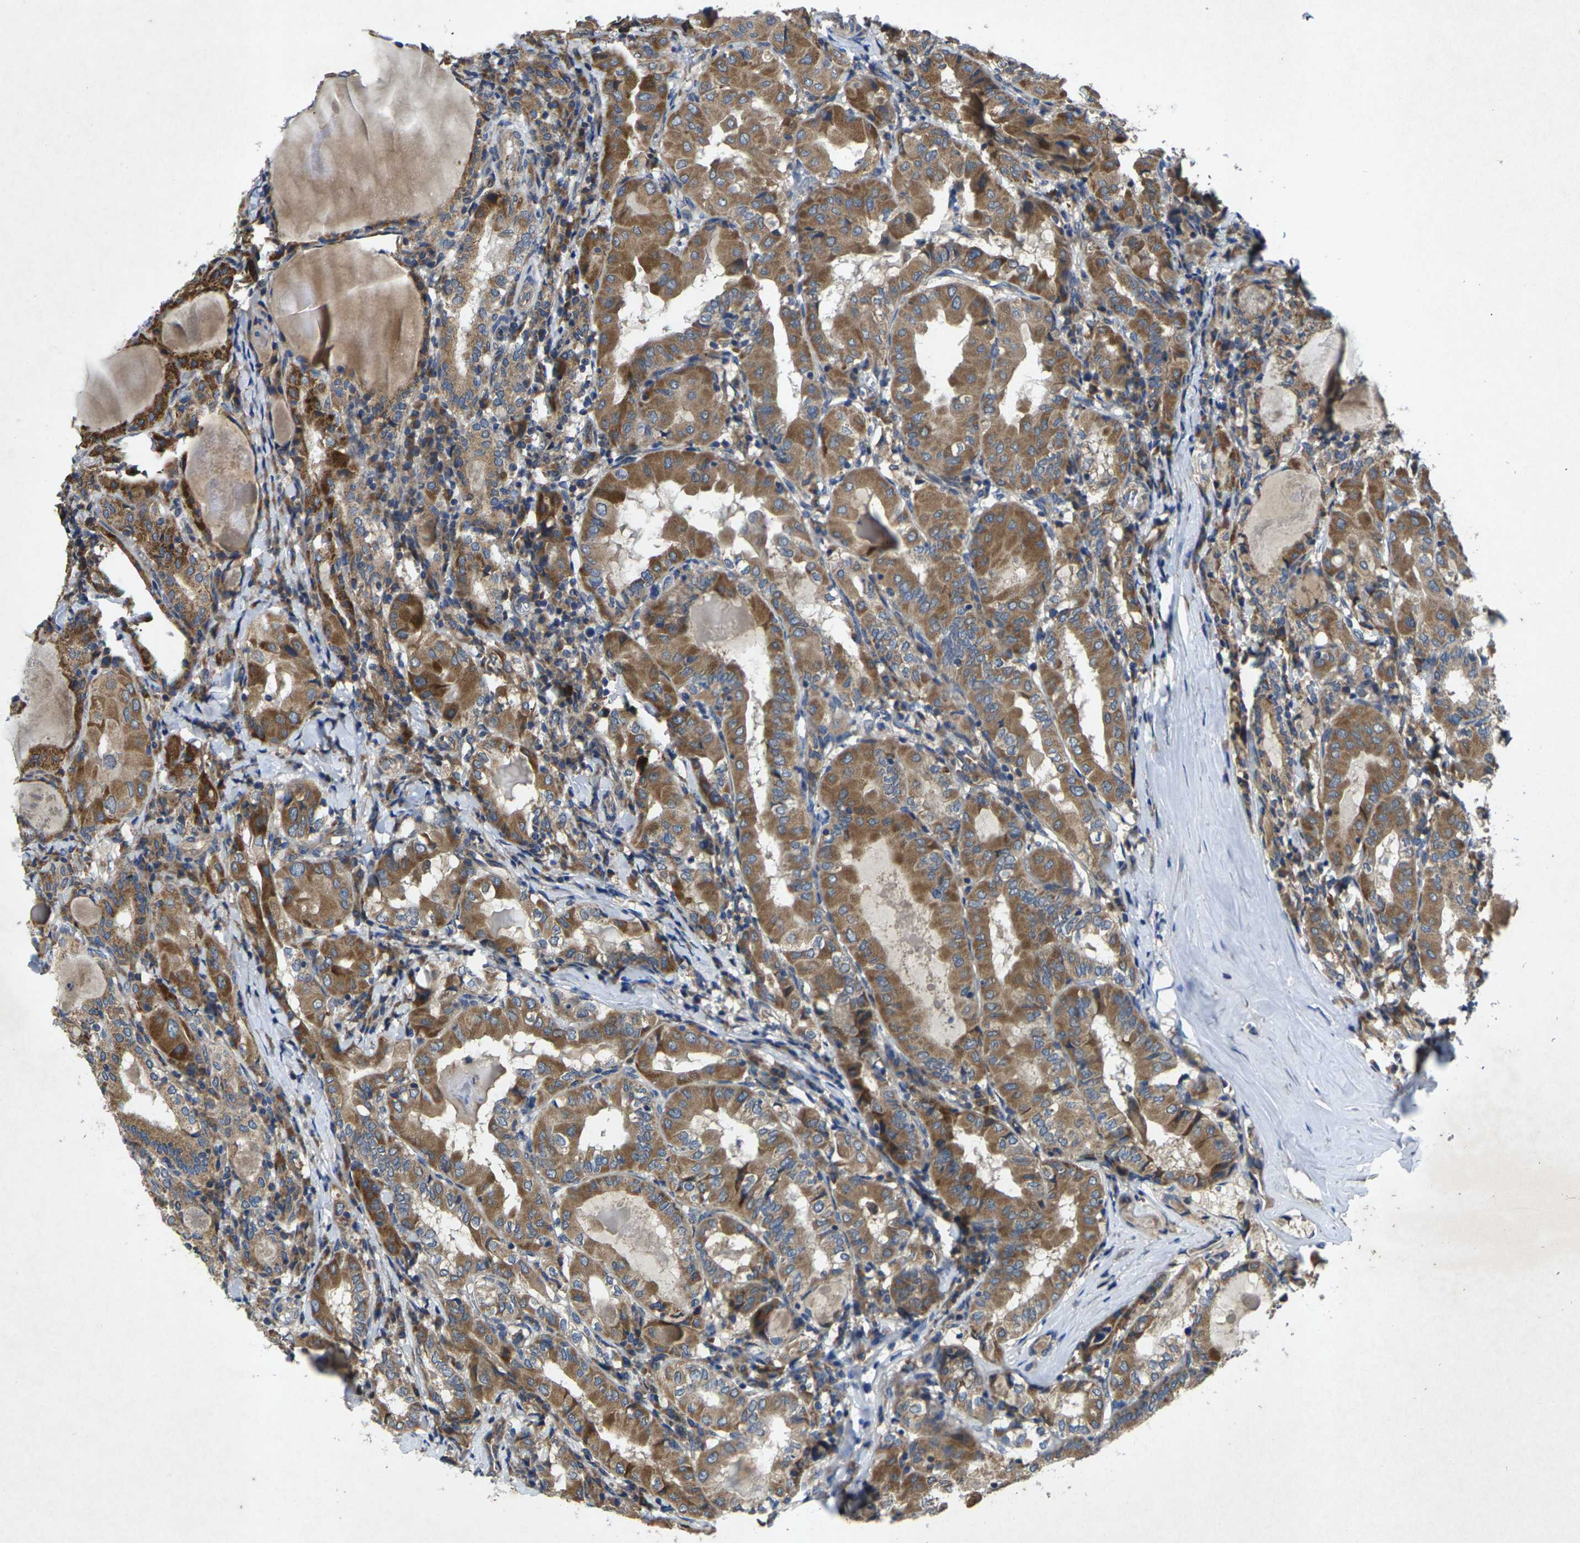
{"staining": {"intensity": "moderate", "quantity": ">75%", "location": "cytoplasmic/membranous"}, "tissue": "thyroid cancer", "cell_type": "Tumor cells", "image_type": "cancer", "snomed": [{"axis": "morphology", "description": "Papillary adenocarcinoma, NOS"}, {"axis": "topography", "description": "Thyroid gland"}], "caption": "This image demonstrates thyroid cancer (papillary adenocarcinoma) stained with IHC to label a protein in brown. The cytoplasmic/membranous of tumor cells show moderate positivity for the protein. Nuclei are counter-stained blue.", "gene": "KIF1B", "patient": {"sex": "female", "age": 42}}